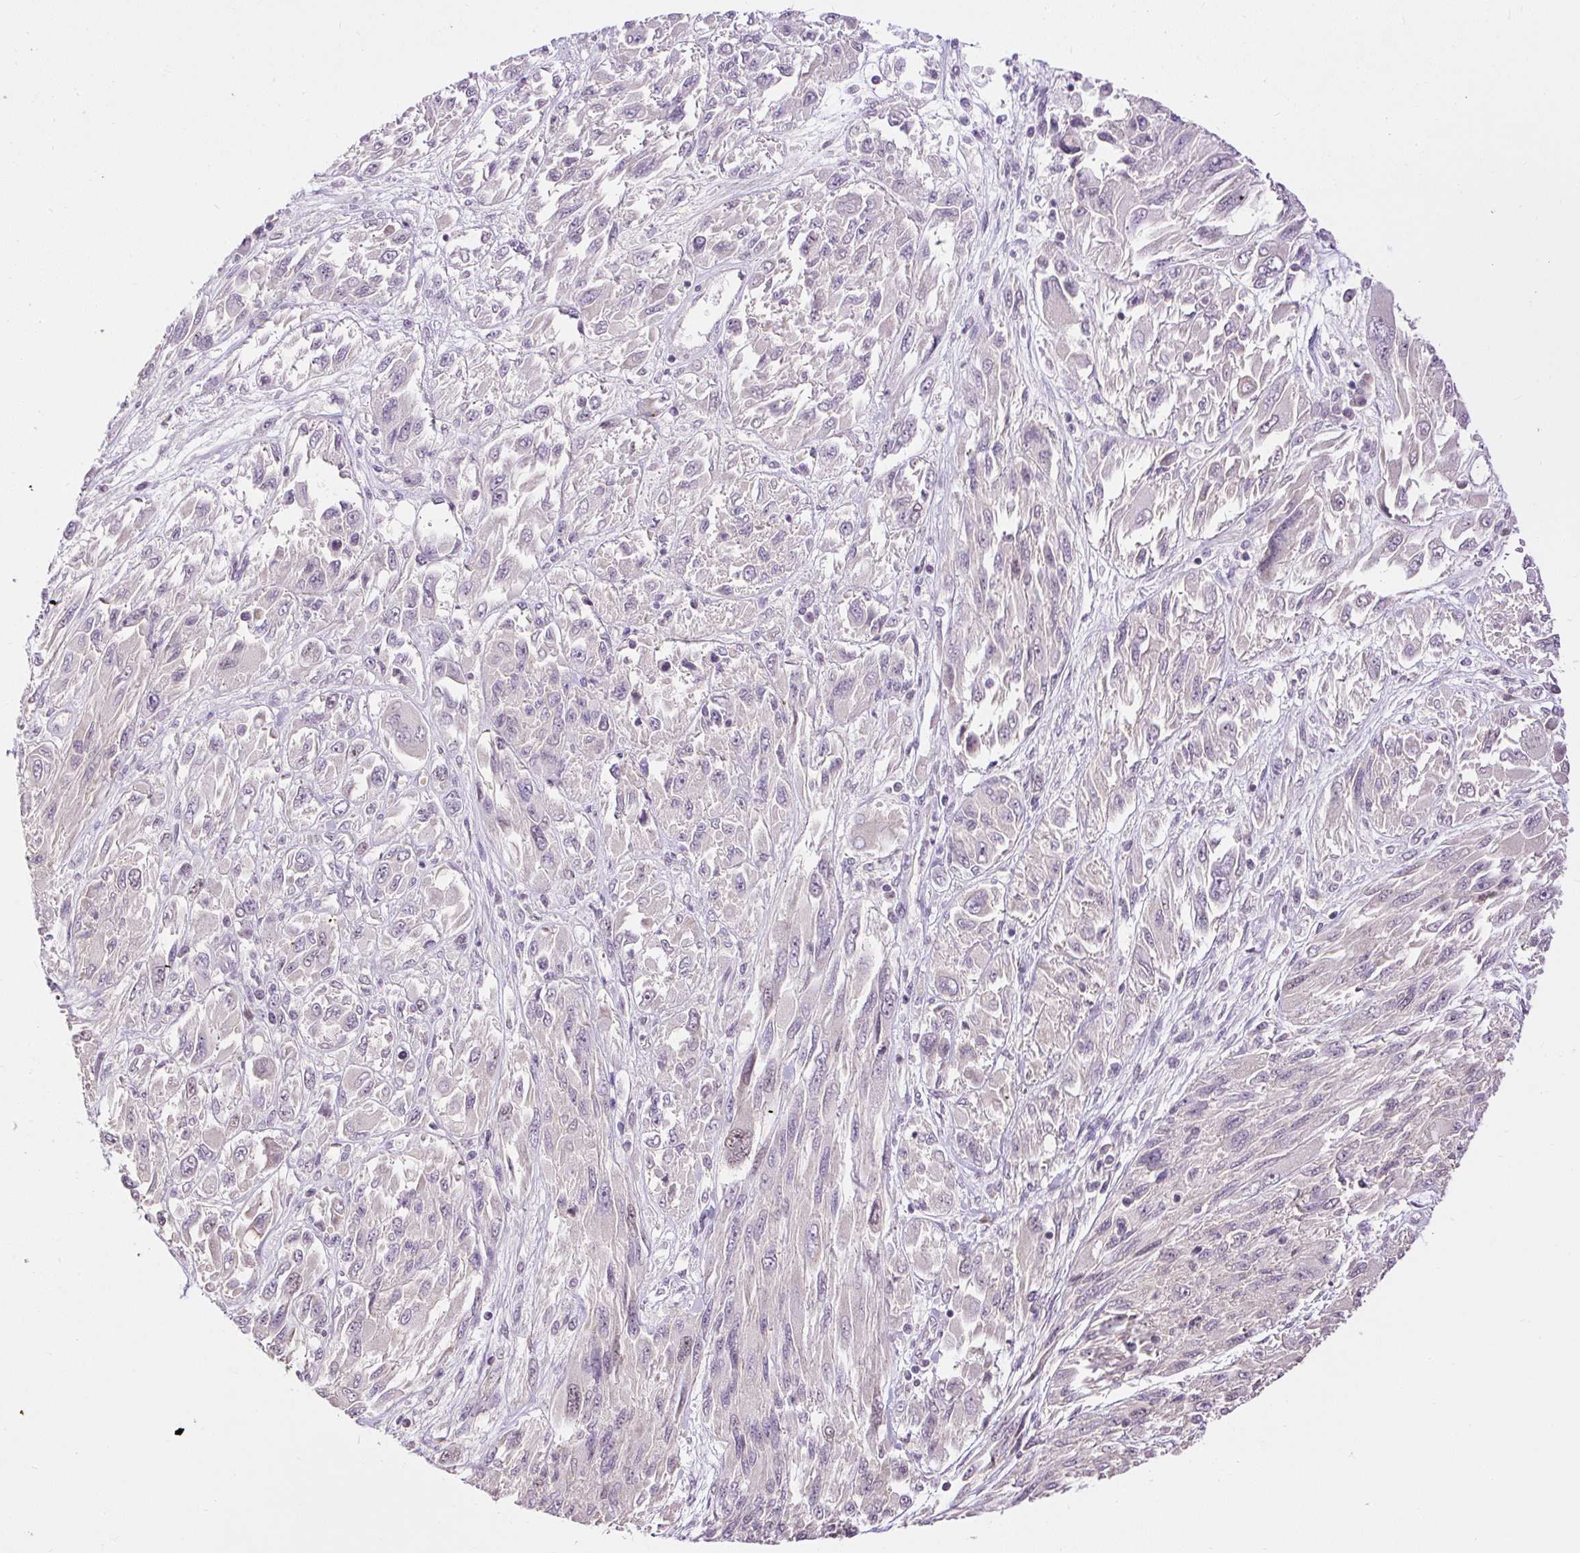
{"staining": {"intensity": "negative", "quantity": "none", "location": "none"}, "tissue": "melanoma", "cell_type": "Tumor cells", "image_type": "cancer", "snomed": [{"axis": "morphology", "description": "Malignant melanoma, NOS"}, {"axis": "topography", "description": "Skin"}], "caption": "An immunohistochemistry photomicrograph of malignant melanoma is shown. There is no staining in tumor cells of malignant melanoma.", "gene": "RACGAP1", "patient": {"sex": "female", "age": 91}}